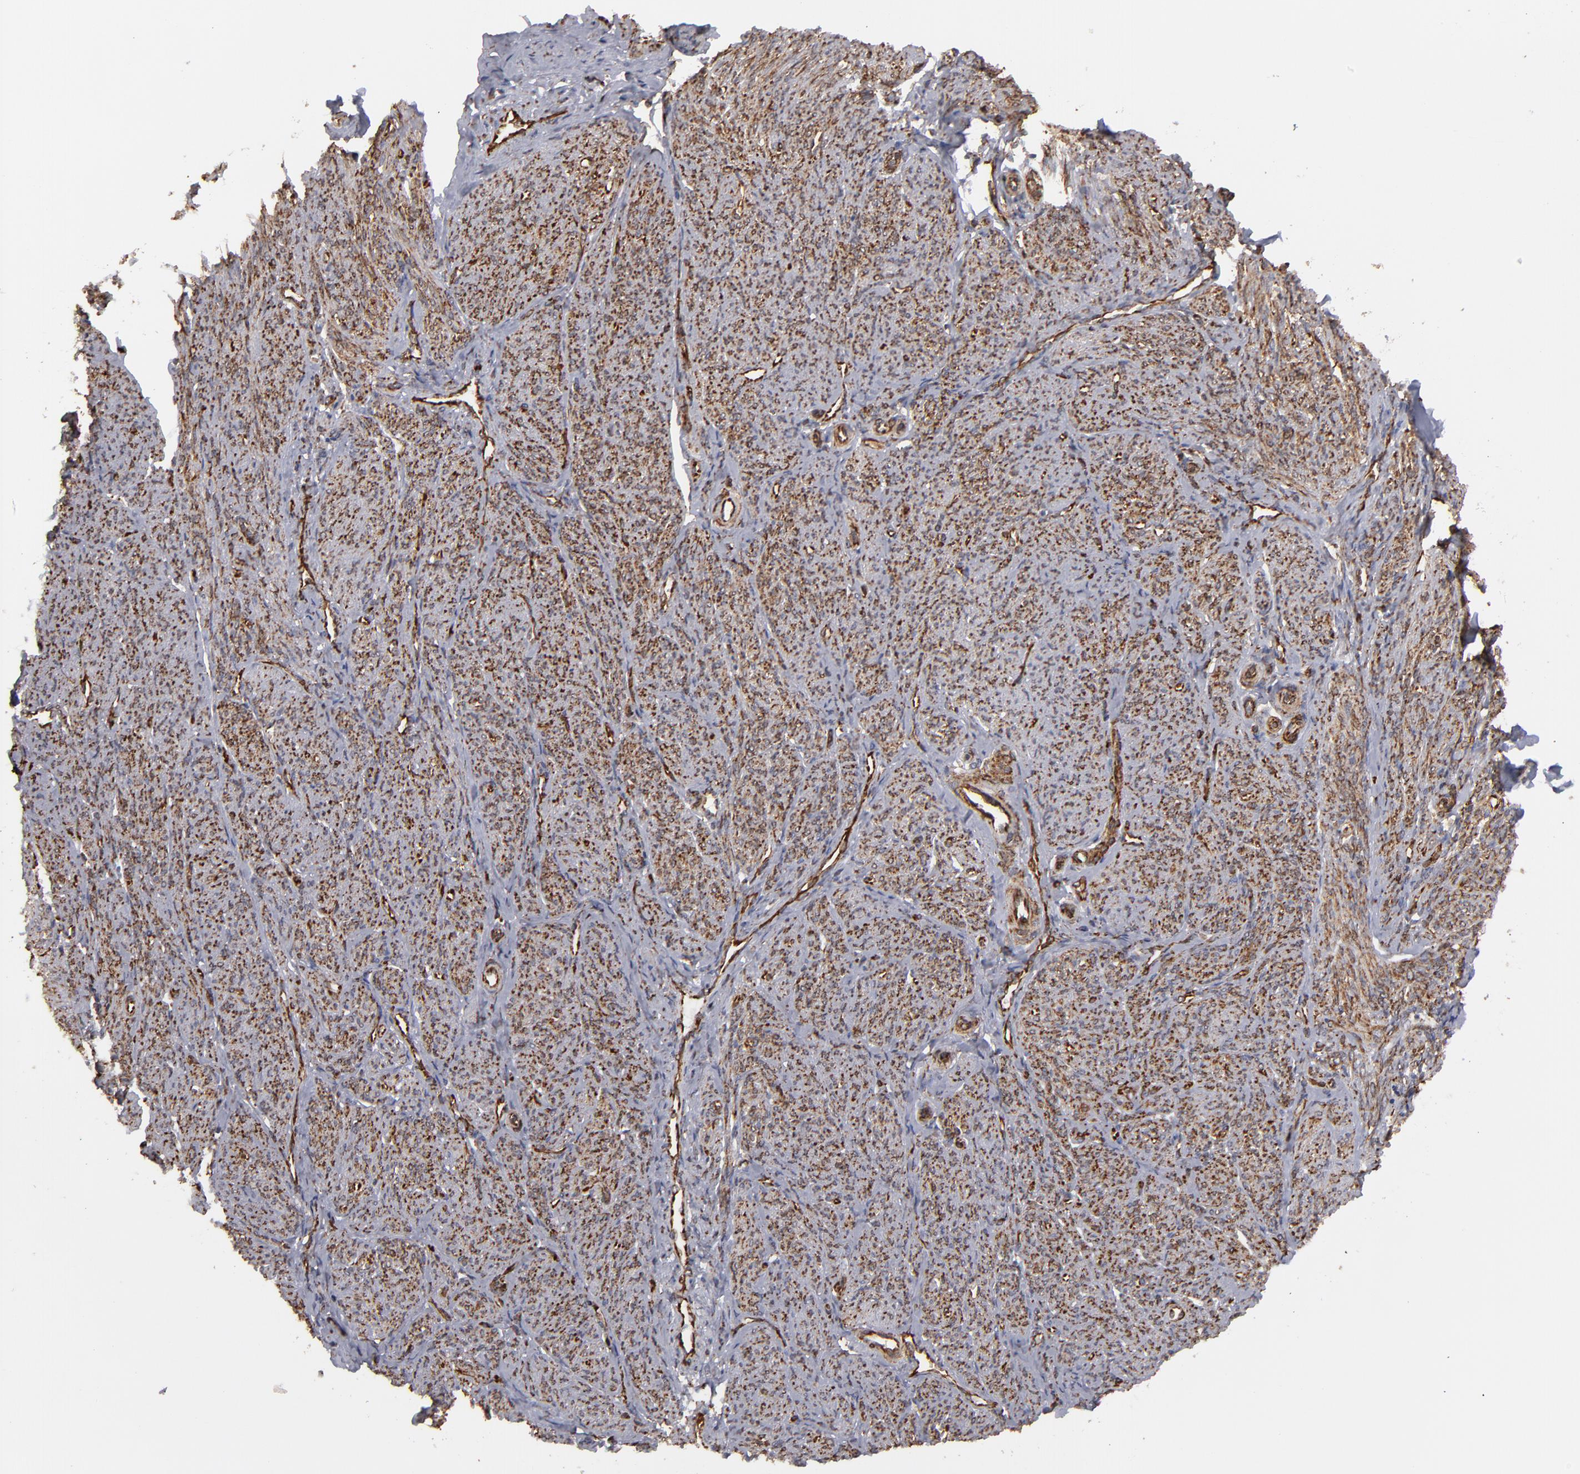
{"staining": {"intensity": "strong", "quantity": ">75%", "location": "cytoplasmic/membranous"}, "tissue": "smooth muscle", "cell_type": "Smooth muscle cells", "image_type": "normal", "snomed": [{"axis": "morphology", "description": "Normal tissue, NOS"}, {"axis": "topography", "description": "Smooth muscle"}], "caption": "DAB (3,3'-diaminobenzidine) immunohistochemical staining of normal human smooth muscle shows strong cytoplasmic/membranous protein positivity in approximately >75% of smooth muscle cells.", "gene": "KTN1", "patient": {"sex": "female", "age": 65}}